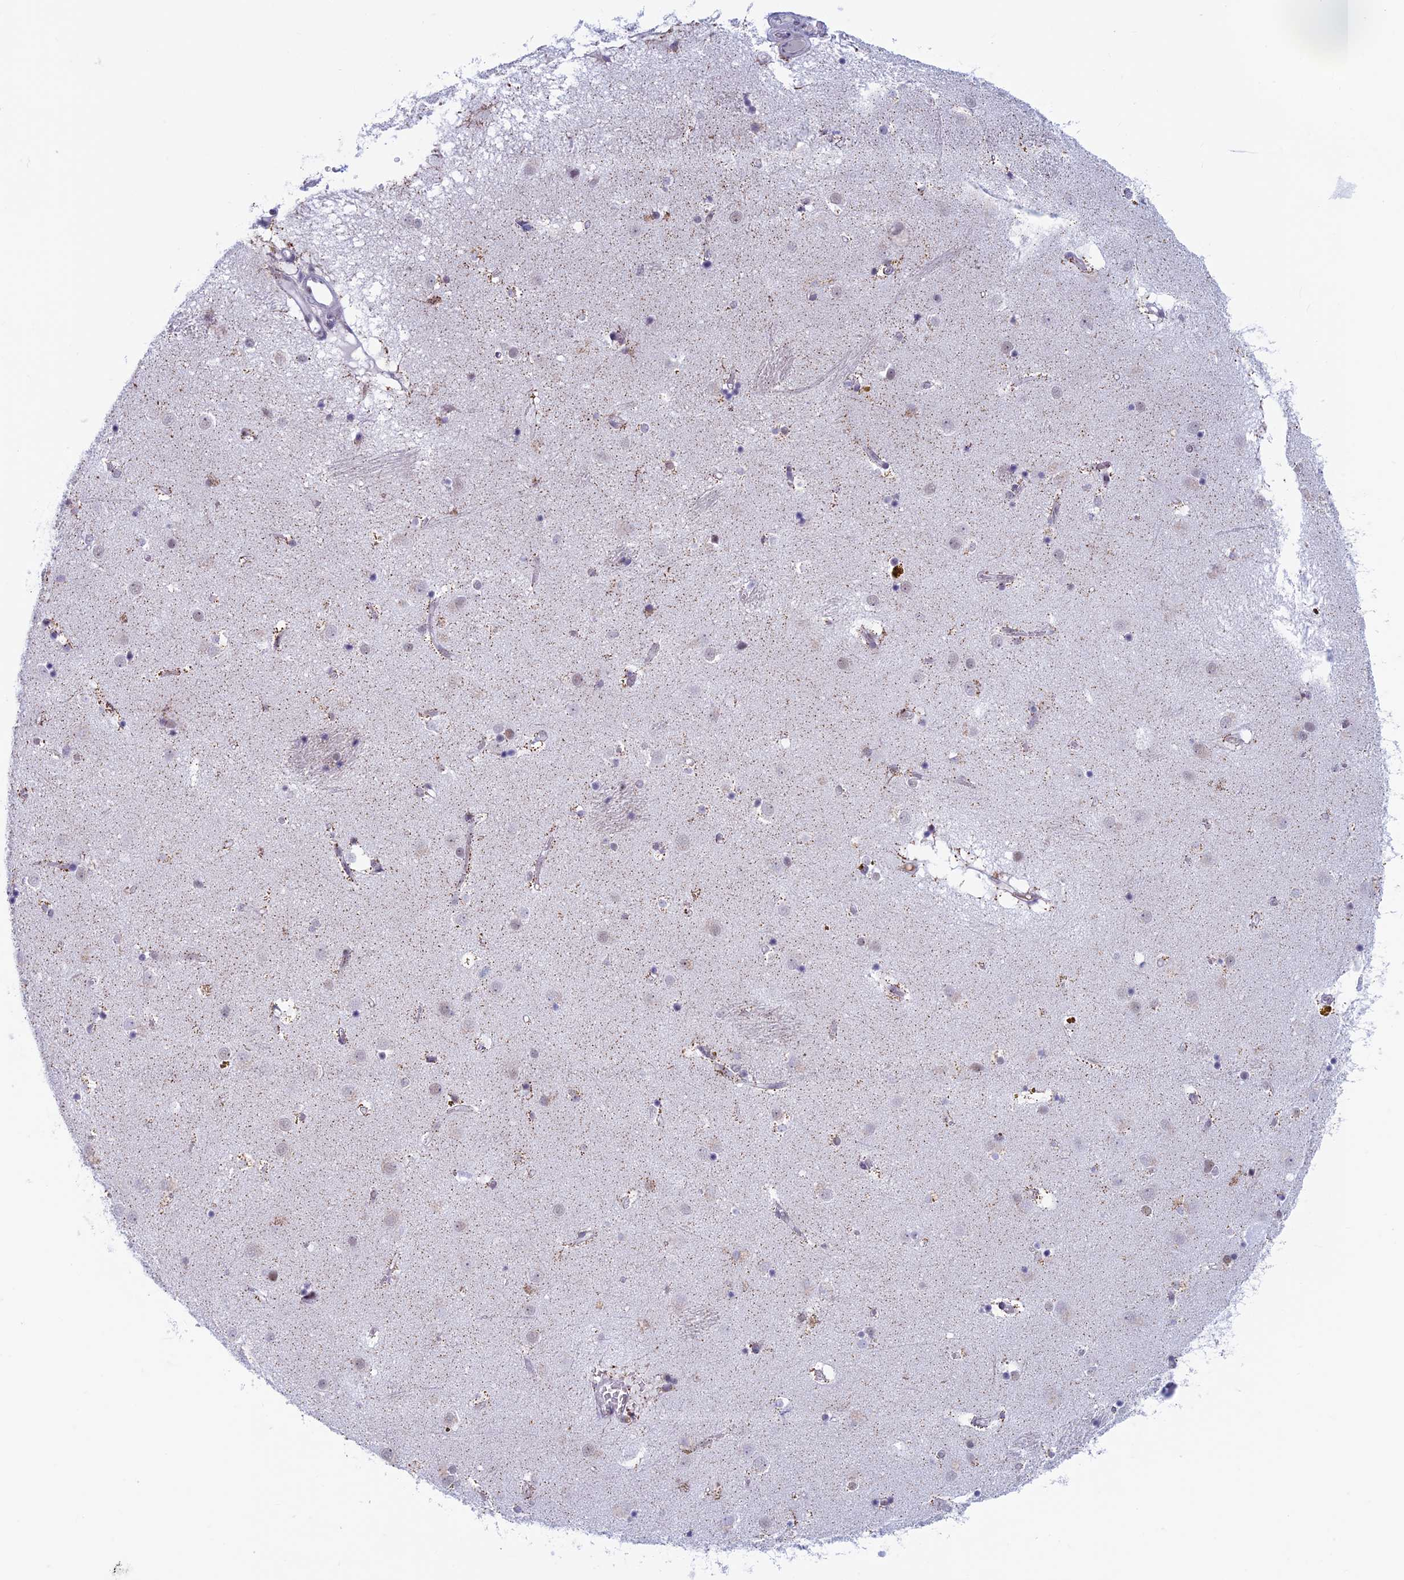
{"staining": {"intensity": "negative", "quantity": "none", "location": "none"}, "tissue": "caudate", "cell_type": "Glial cells", "image_type": "normal", "snomed": [{"axis": "morphology", "description": "Normal tissue, NOS"}, {"axis": "topography", "description": "Lateral ventricle wall"}], "caption": "An immunohistochemistry image of unremarkable caudate is shown. There is no staining in glial cells of caudate.", "gene": "ASH2L", "patient": {"sex": "male", "age": 70}}